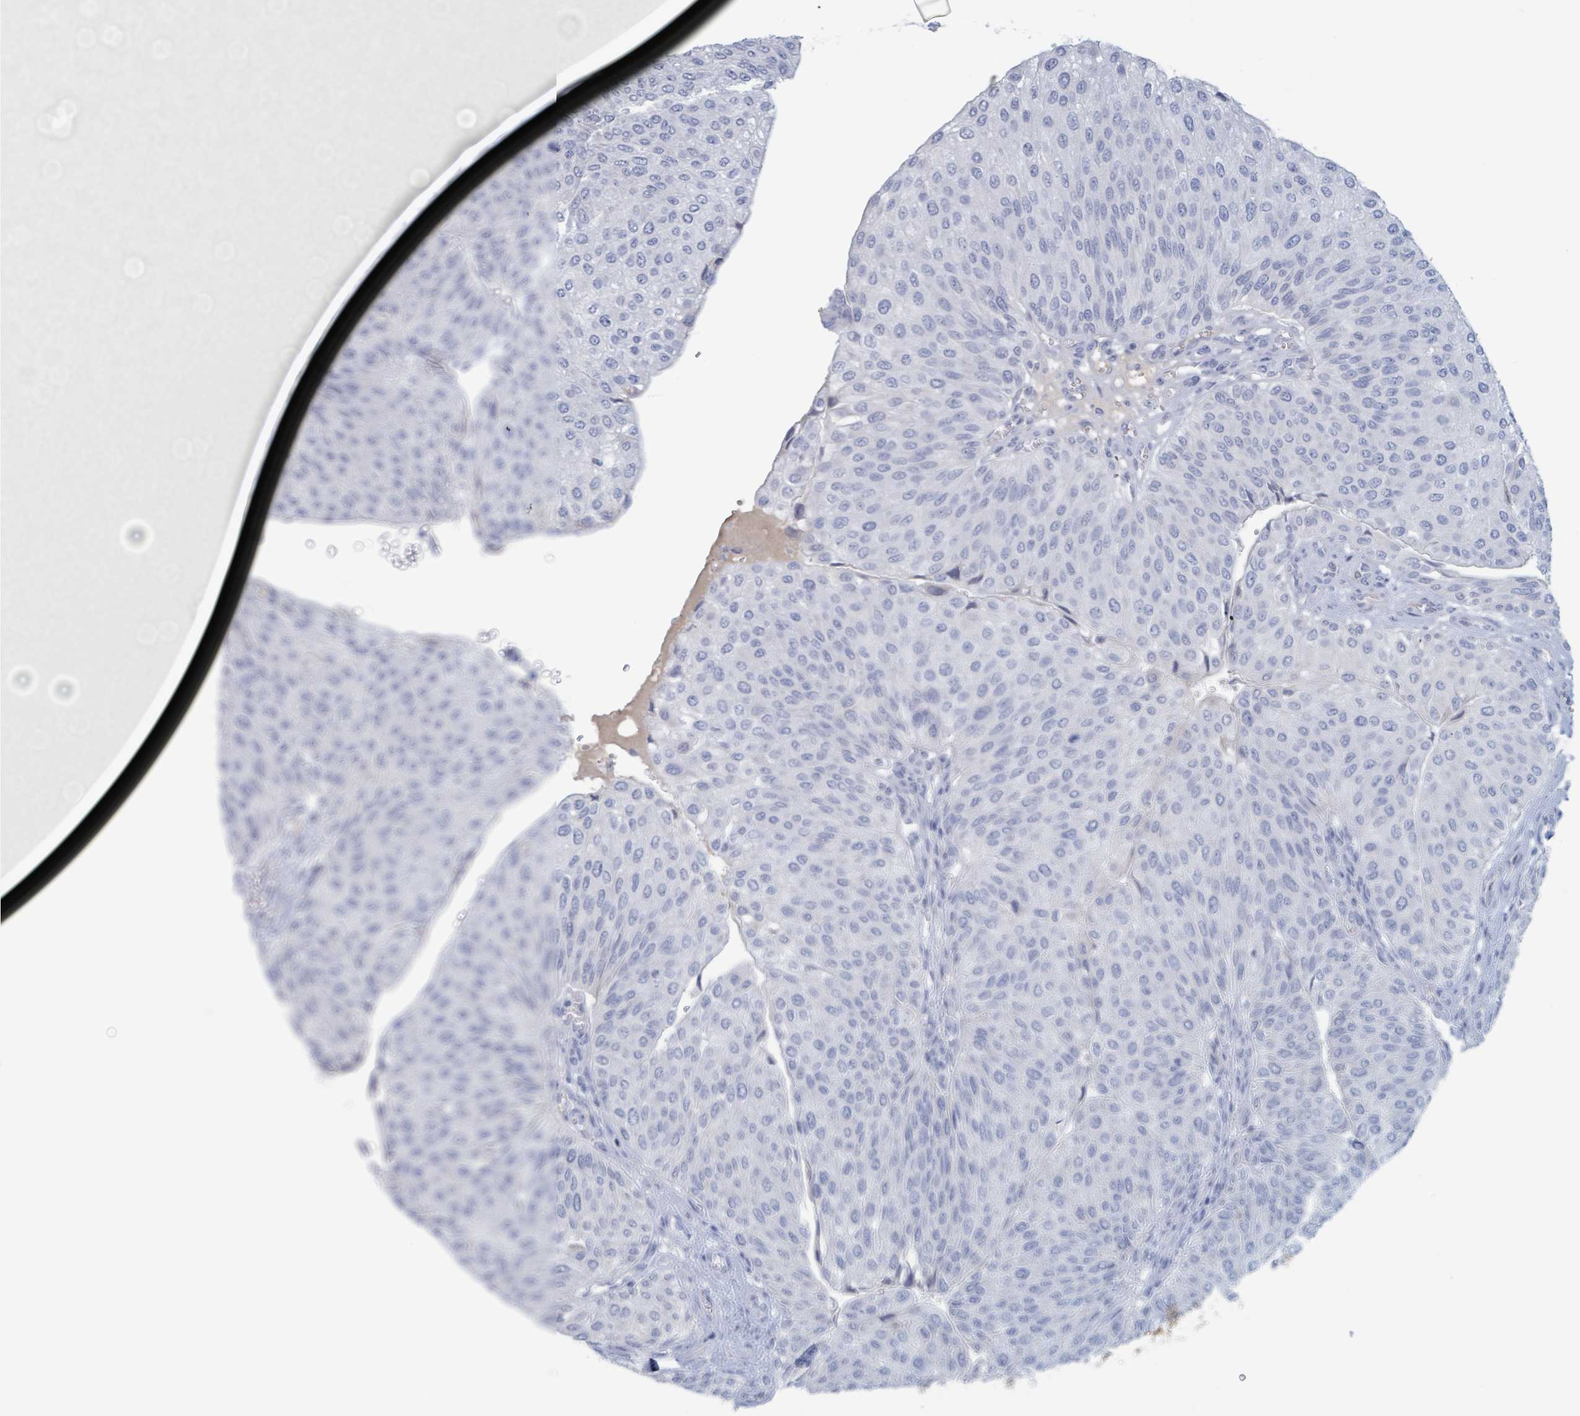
{"staining": {"intensity": "negative", "quantity": "none", "location": "none"}, "tissue": "urothelial cancer", "cell_type": "Tumor cells", "image_type": "cancer", "snomed": [{"axis": "morphology", "description": "Urothelial carcinoma, NOS"}, {"axis": "topography", "description": "Urinary bladder"}], "caption": "Immunohistochemistry of urothelial cancer reveals no staining in tumor cells.", "gene": "KLK4", "patient": {"sex": "male", "age": 67}}